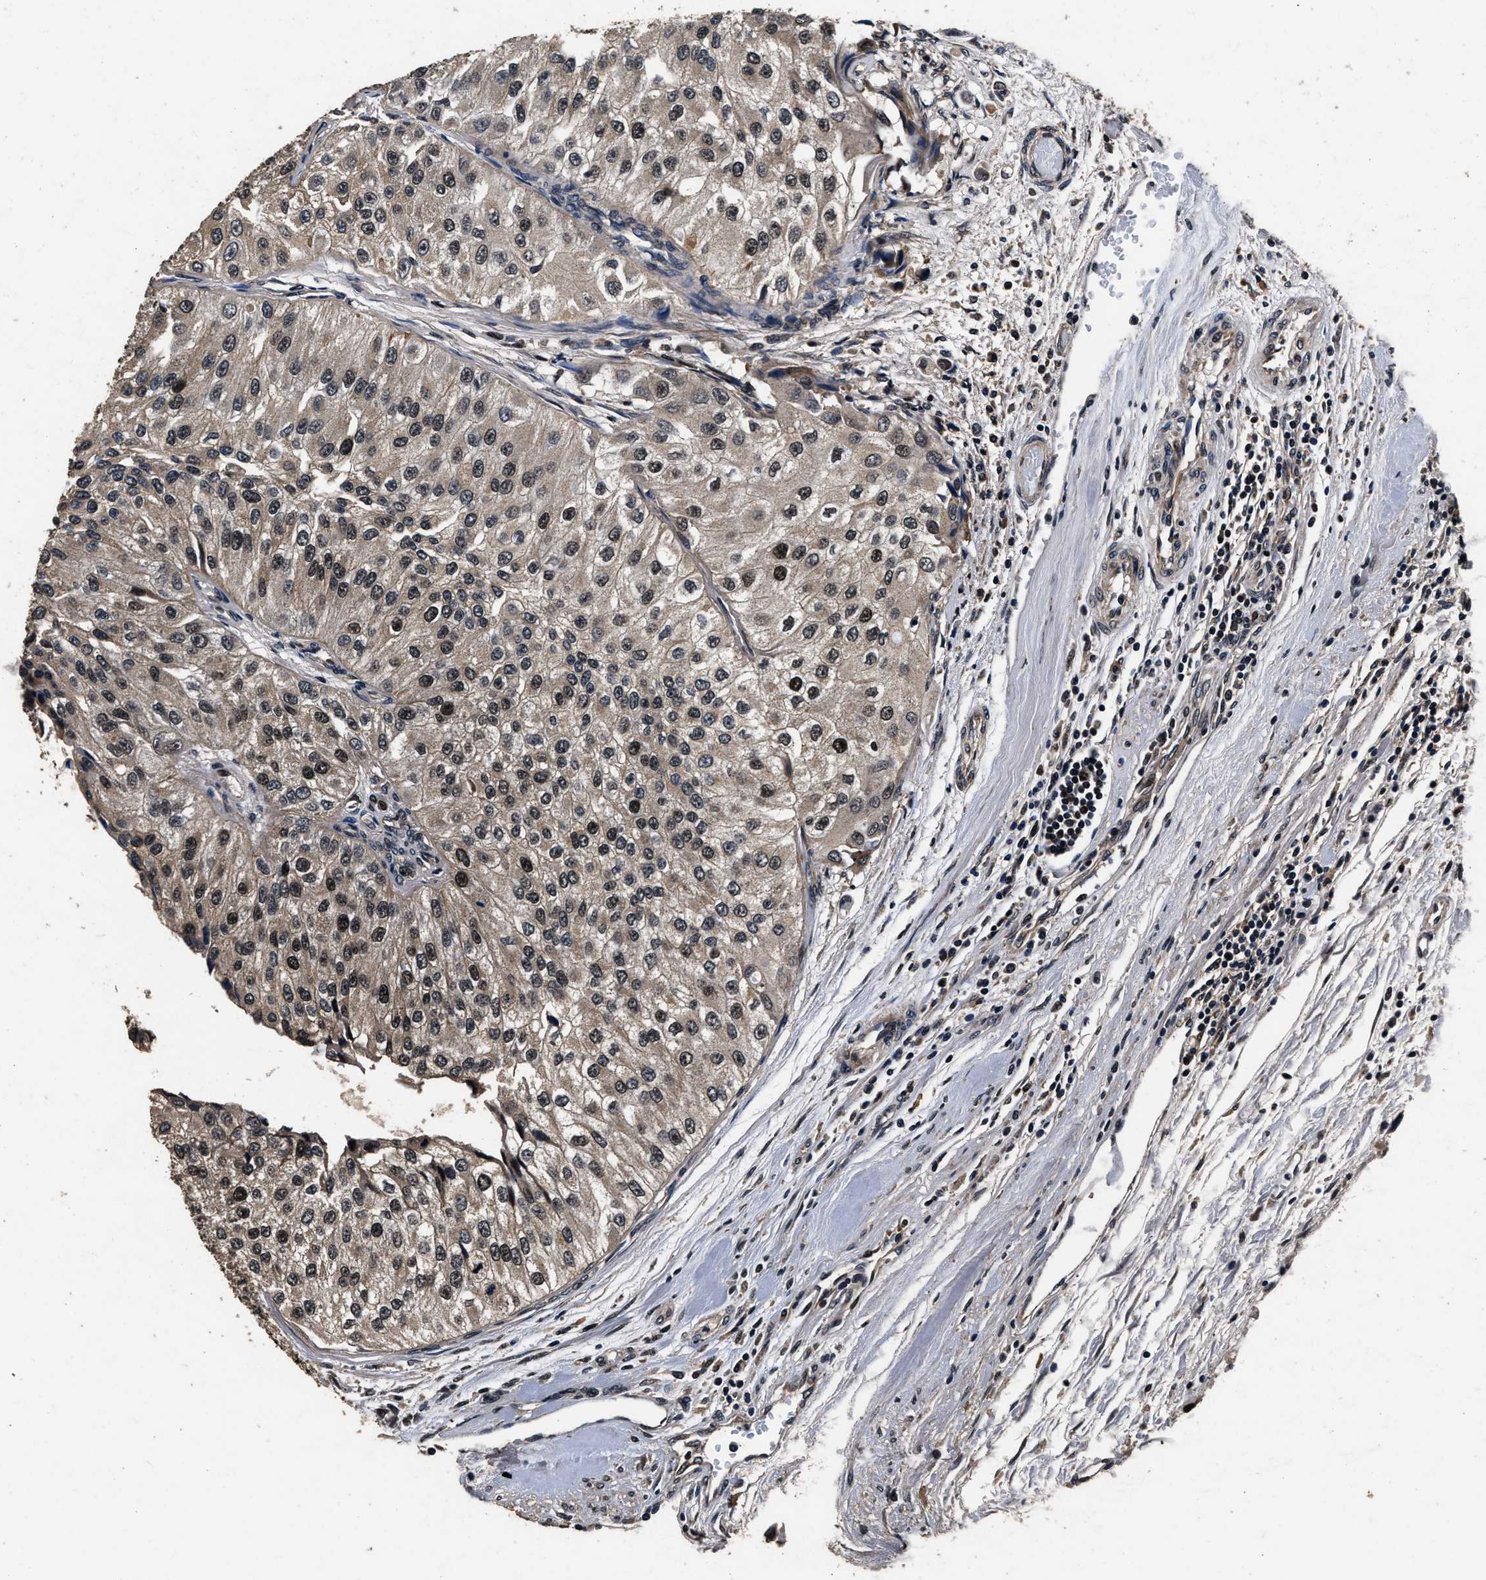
{"staining": {"intensity": "moderate", "quantity": "25%-75%", "location": "nuclear"}, "tissue": "urothelial cancer", "cell_type": "Tumor cells", "image_type": "cancer", "snomed": [{"axis": "morphology", "description": "Urothelial carcinoma, High grade"}, {"axis": "topography", "description": "Kidney"}, {"axis": "topography", "description": "Urinary bladder"}], "caption": "Protein staining of urothelial cancer tissue demonstrates moderate nuclear positivity in about 25%-75% of tumor cells.", "gene": "CSTF1", "patient": {"sex": "male", "age": 77}}